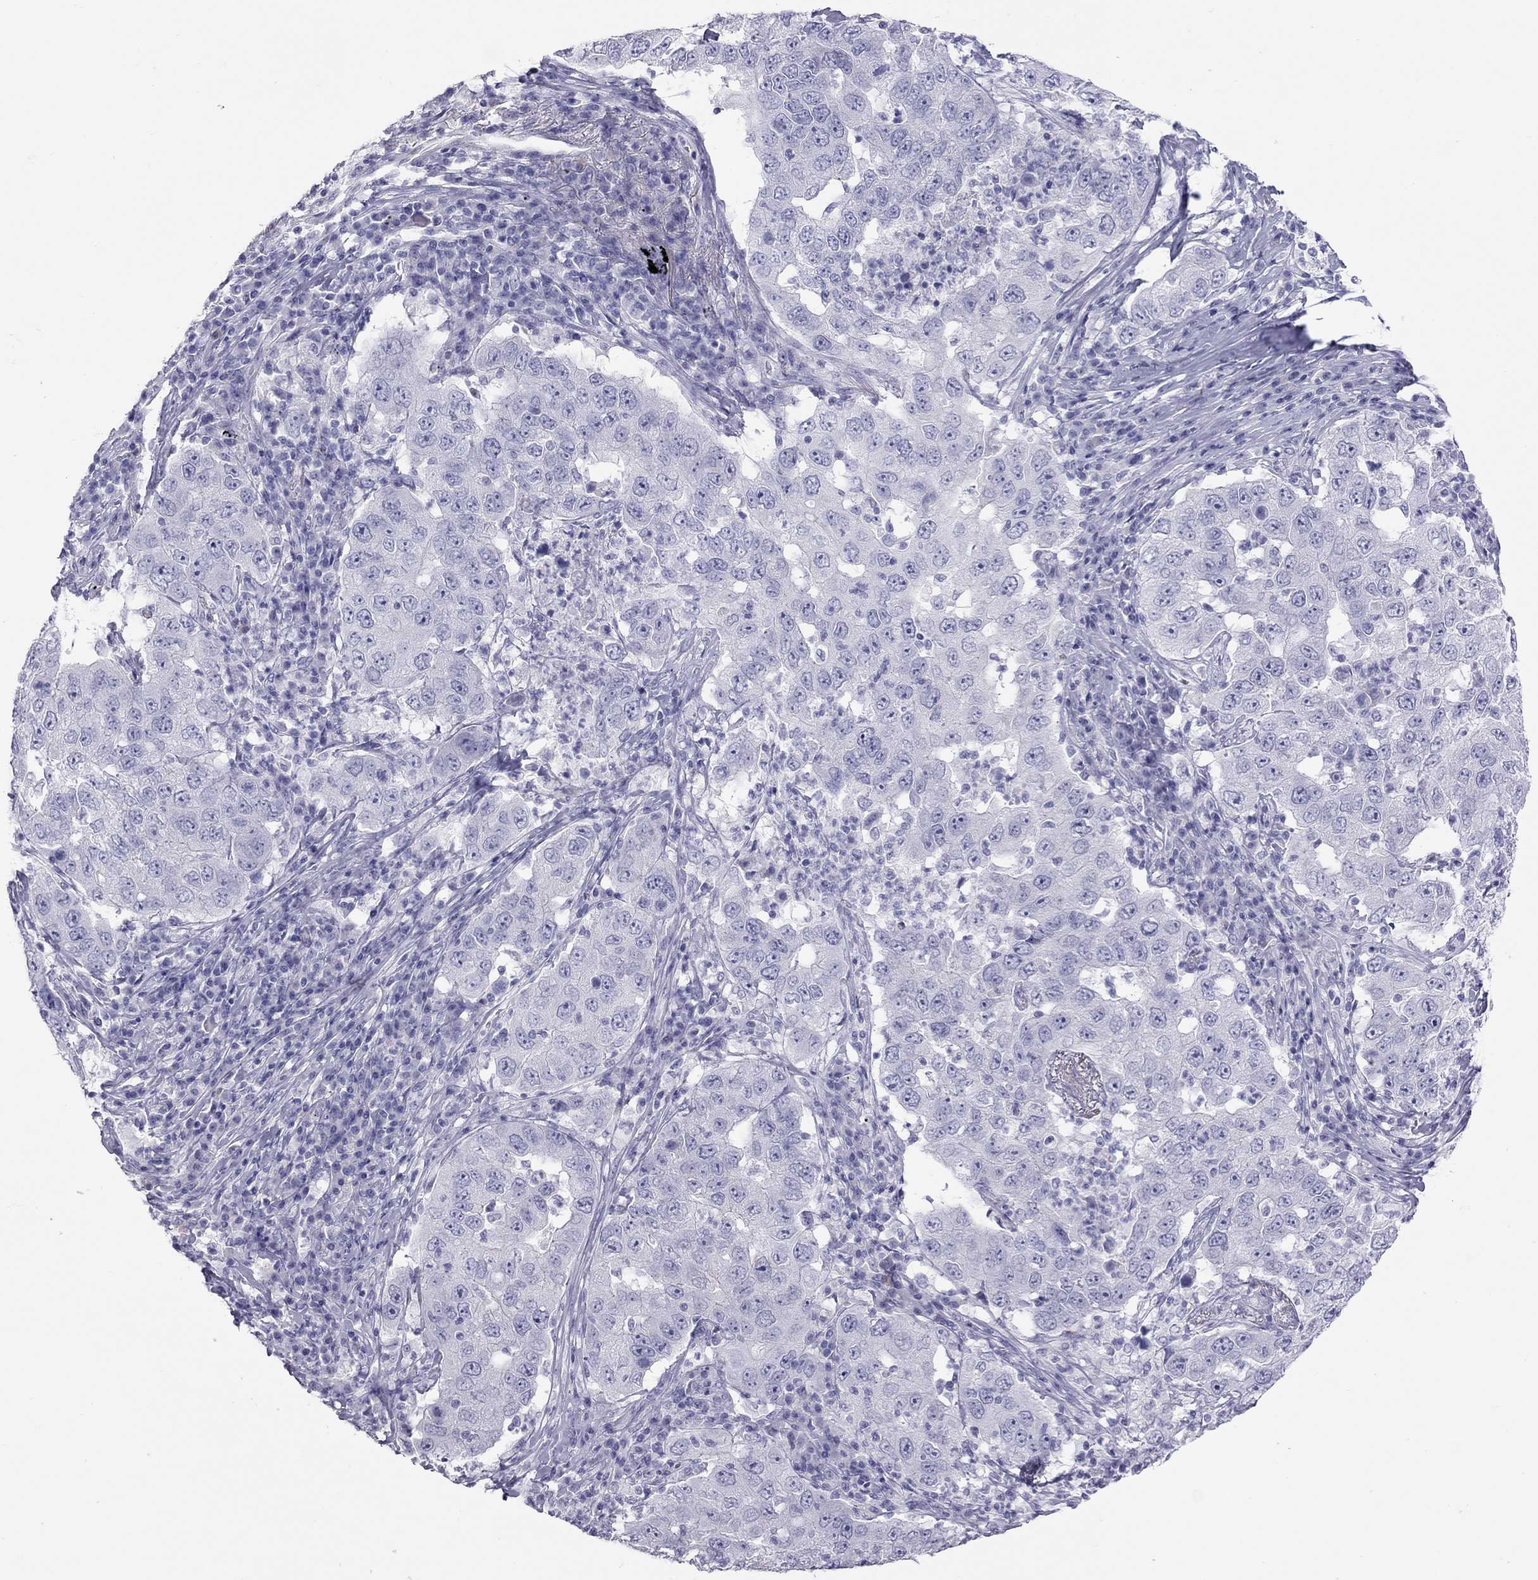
{"staining": {"intensity": "negative", "quantity": "none", "location": "none"}, "tissue": "lung cancer", "cell_type": "Tumor cells", "image_type": "cancer", "snomed": [{"axis": "morphology", "description": "Adenocarcinoma, NOS"}, {"axis": "topography", "description": "Lung"}], "caption": "This photomicrograph is of lung cancer stained with immunohistochemistry to label a protein in brown with the nuclei are counter-stained blue. There is no staining in tumor cells.", "gene": "STAG3", "patient": {"sex": "male", "age": 73}}